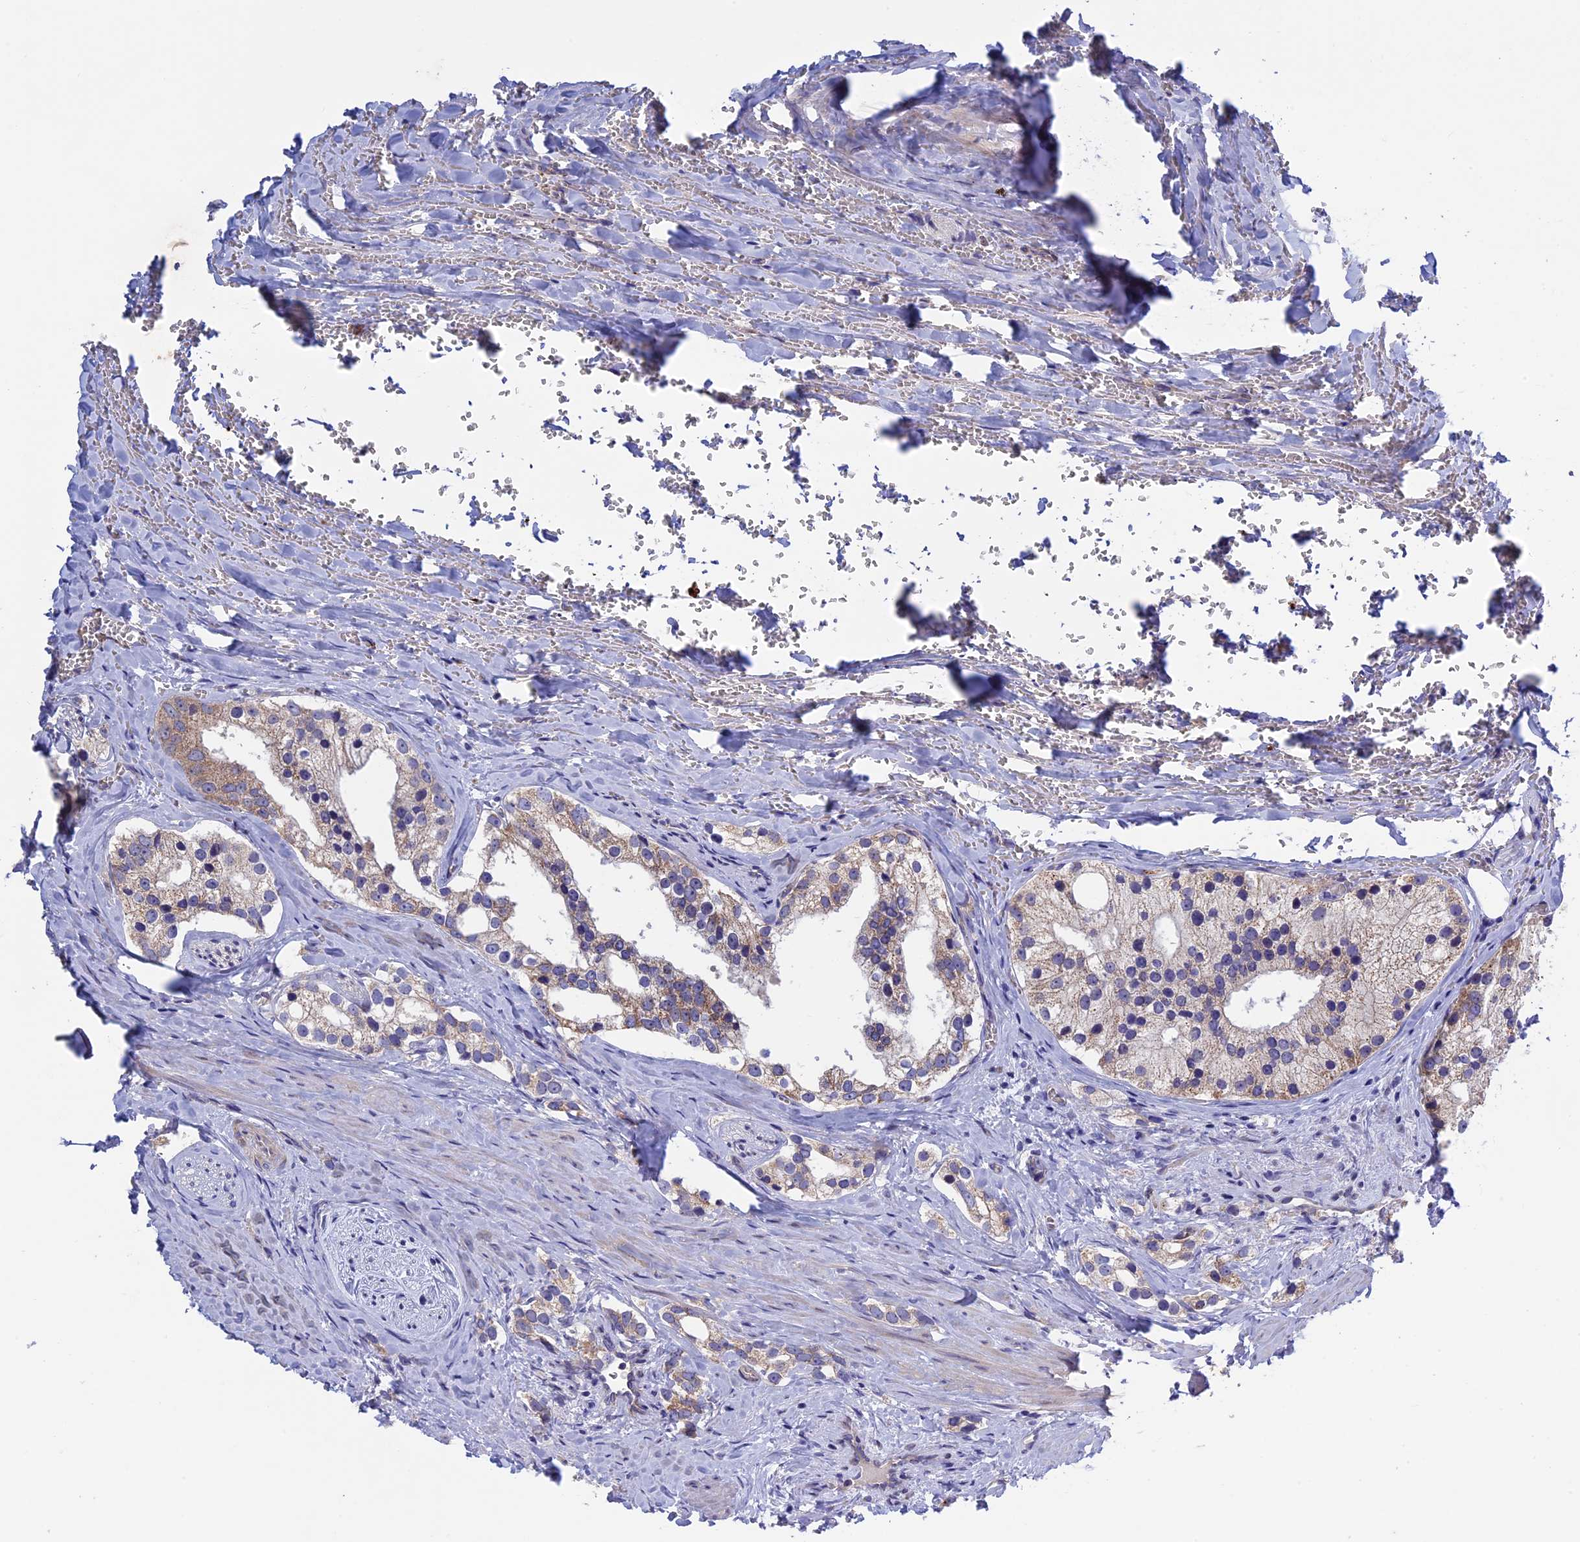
{"staining": {"intensity": "weak", "quantity": "<25%", "location": "cytoplasmic/membranous"}, "tissue": "prostate cancer", "cell_type": "Tumor cells", "image_type": "cancer", "snomed": [{"axis": "morphology", "description": "Adenocarcinoma, High grade"}, {"axis": "topography", "description": "Prostate"}], "caption": "Tumor cells are negative for protein expression in human prostate high-grade adenocarcinoma. Nuclei are stained in blue.", "gene": "ETFDH", "patient": {"sex": "male", "age": 66}}